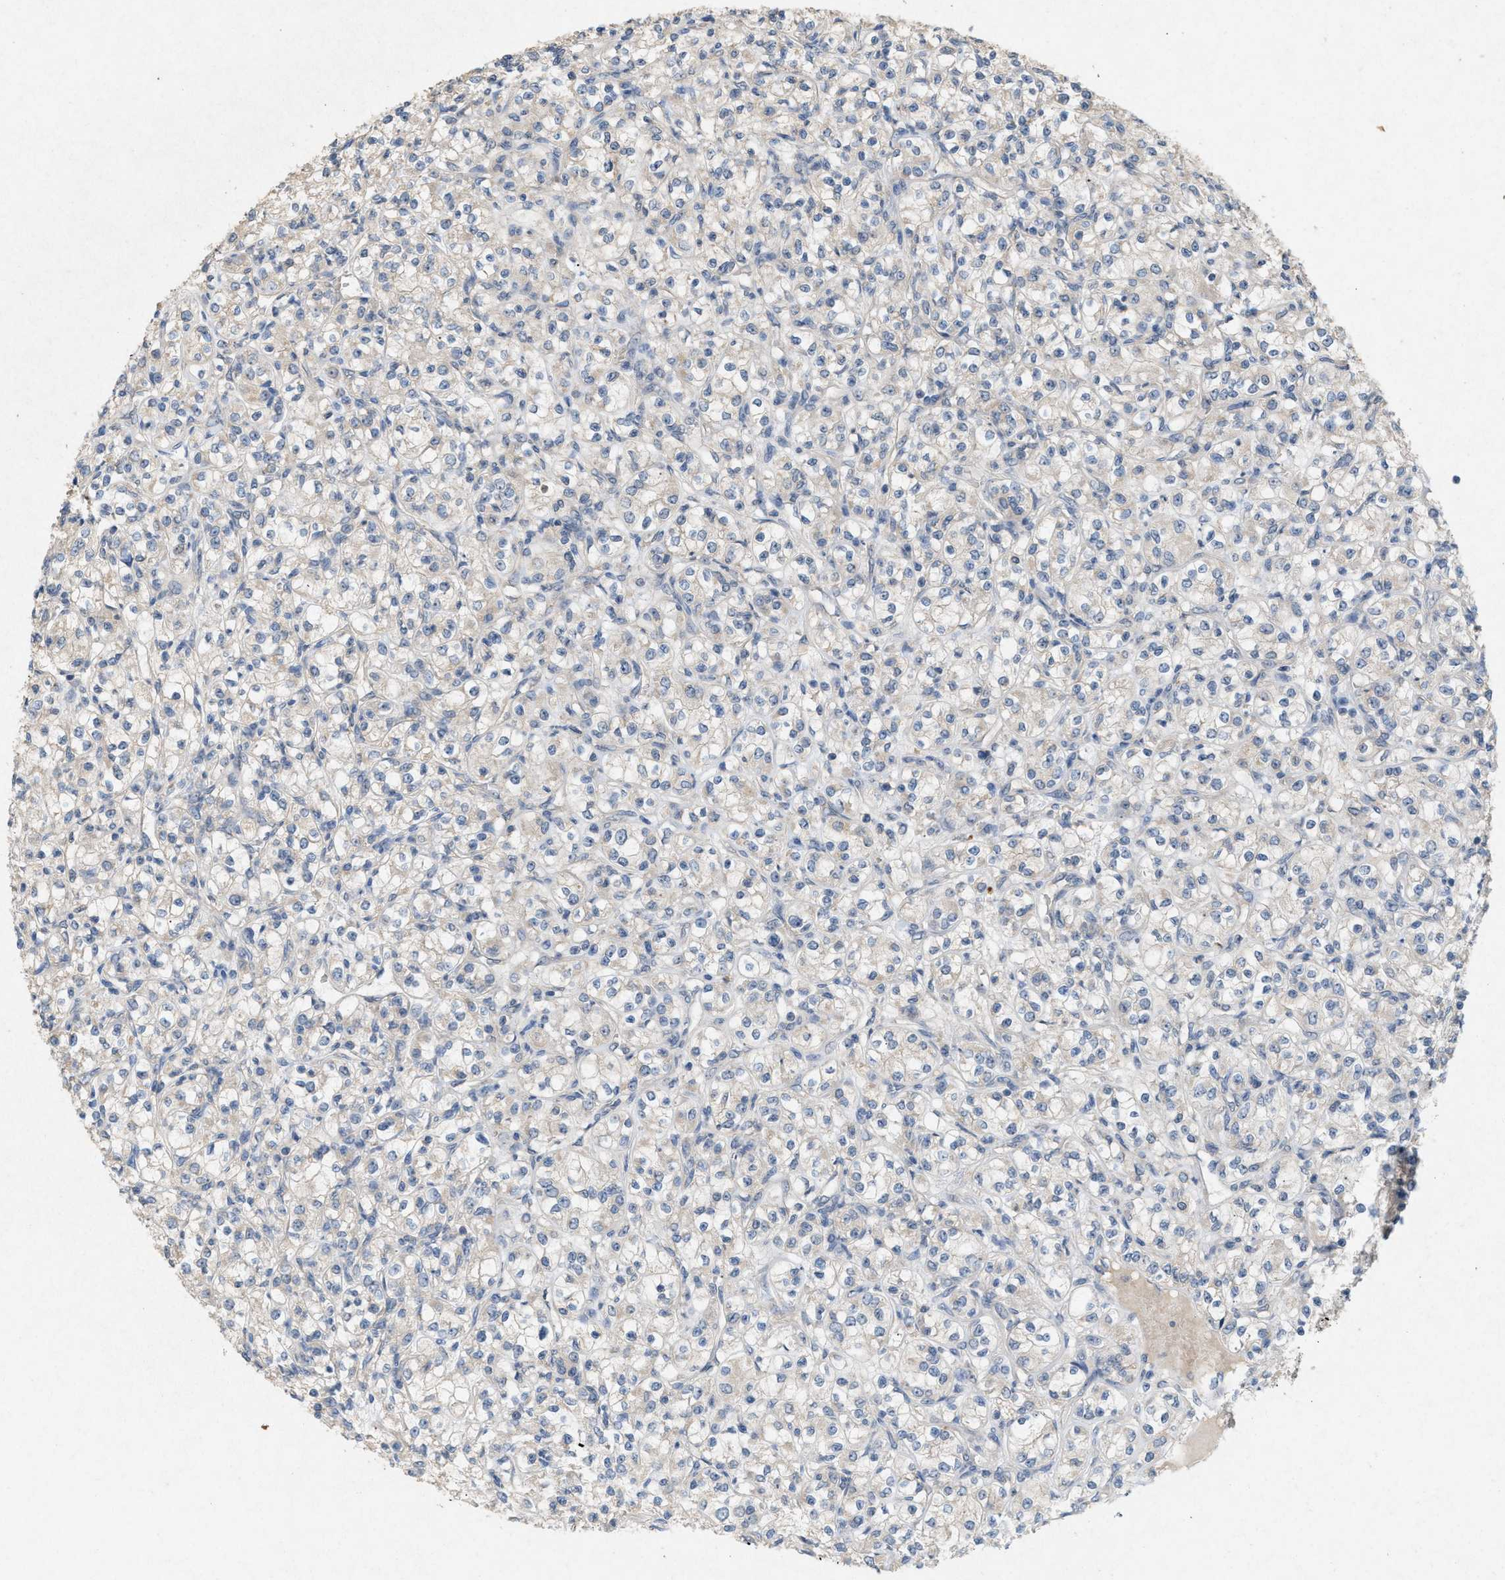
{"staining": {"intensity": "negative", "quantity": "none", "location": "none"}, "tissue": "renal cancer", "cell_type": "Tumor cells", "image_type": "cancer", "snomed": [{"axis": "morphology", "description": "Adenocarcinoma, NOS"}, {"axis": "topography", "description": "Kidney"}], "caption": "Adenocarcinoma (renal) was stained to show a protein in brown. There is no significant expression in tumor cells. (Stains: DAB (3,3'-diaminobenzidine) IHC with hematoxylin counter stain, Microscopy: brightfield microscopy at high magnification).", "gene": "DCAF7", "patient": {"sex": "male", "age": 77}}